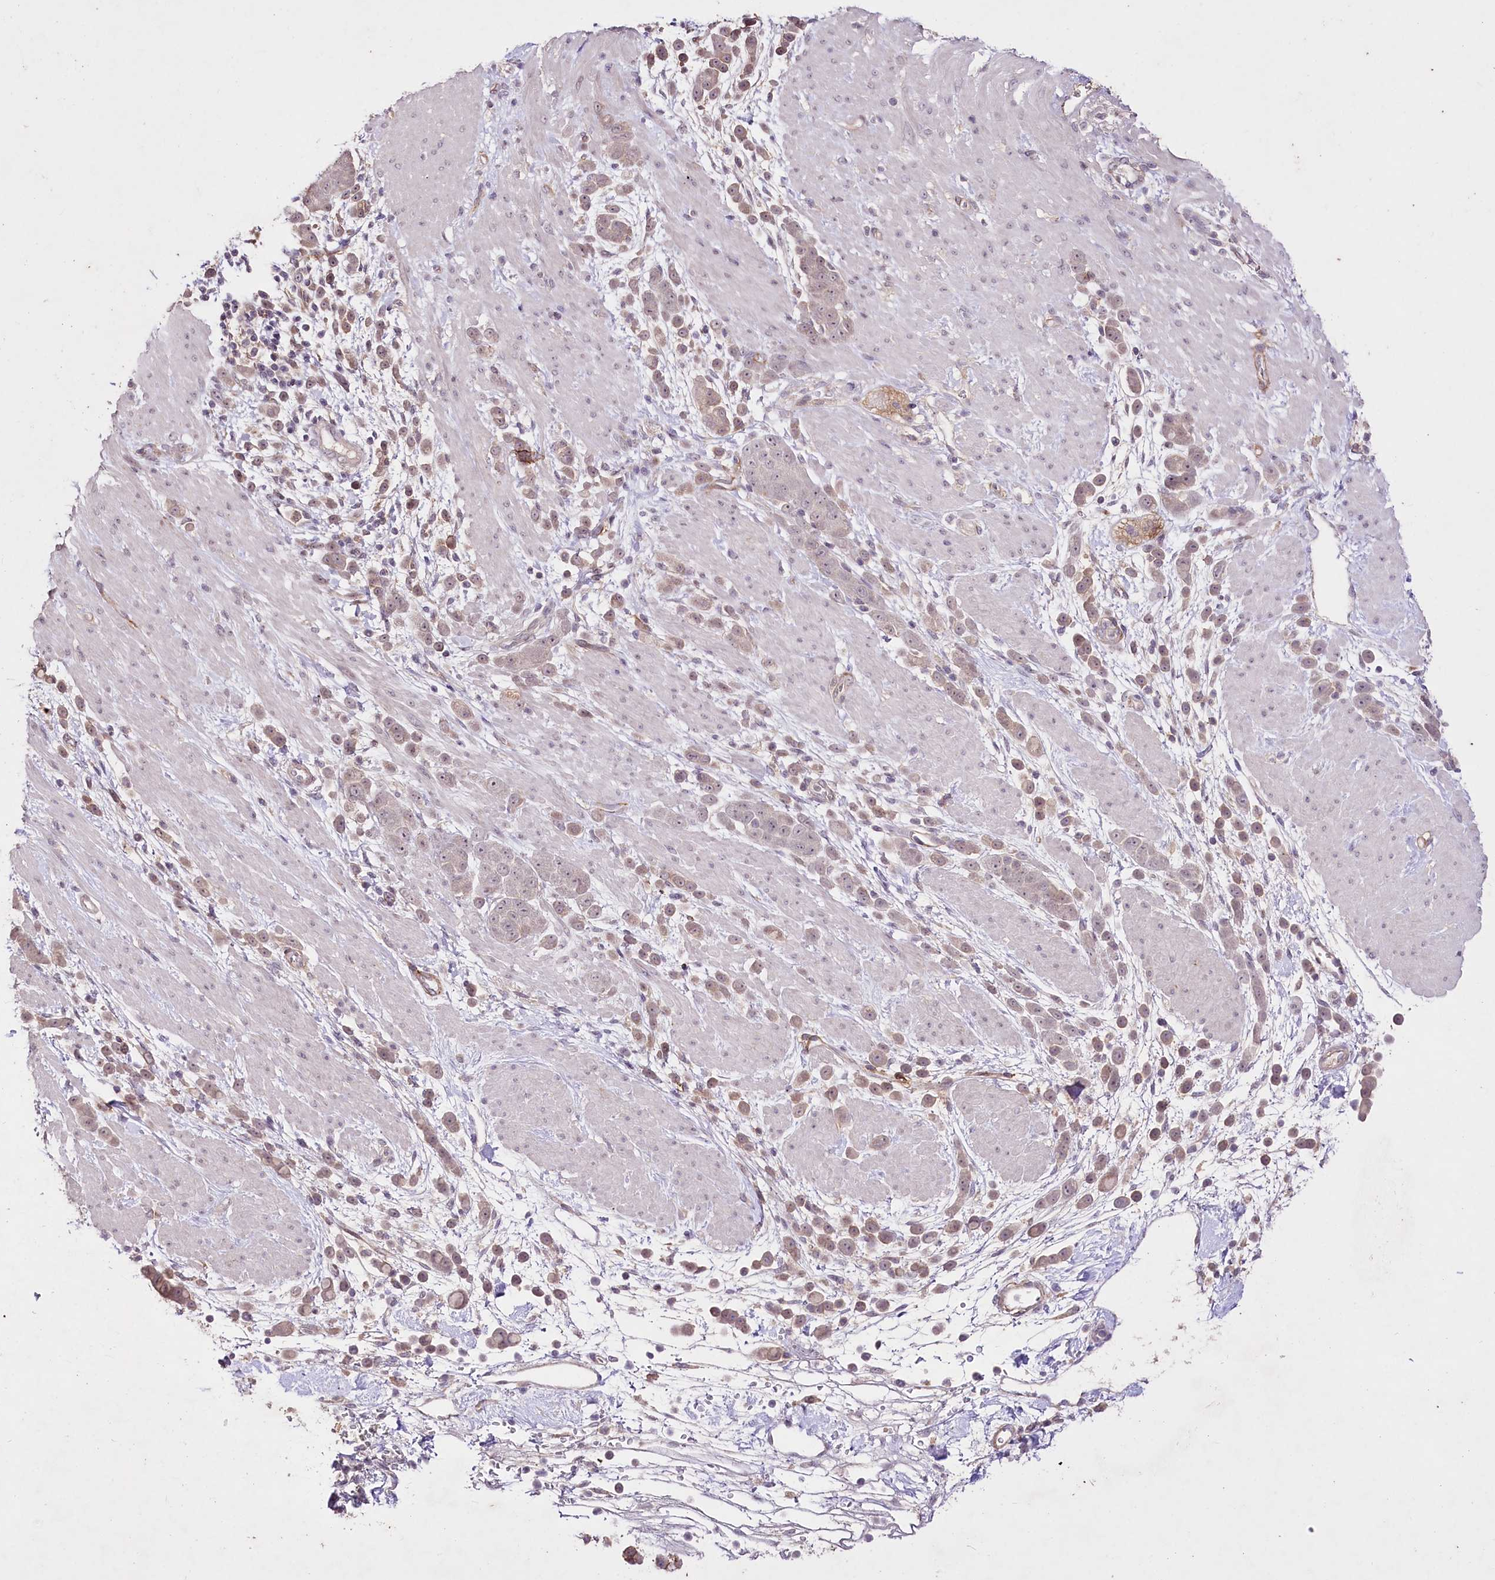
{"staining": {"intensity": "weak", "quantity": "25%-75%", "location": "cytoplasmic/membranous"}, "tissue": "pancreatic cancer", "cell_type": "Tumor cells", "image_type": "cancer", "snomed": [{"axis": "morphology", "description": "Normal tissue, NOS"}, {"axis": "morphology", "description": "Adenocarcinoma, NOS"}, {"axis": "topography", "description": "Pancreas"}], "caption": "This photomicrograph demonstrates immunohistochemistry (IHC) staining of human adenocarcinoma (pancreatic), with low weak cytoplasmic/membranous expression in approximately 25%-75% of tumor cells.", "gene": "ENPP1", "patient": {"sex": "female", "age": 64}}